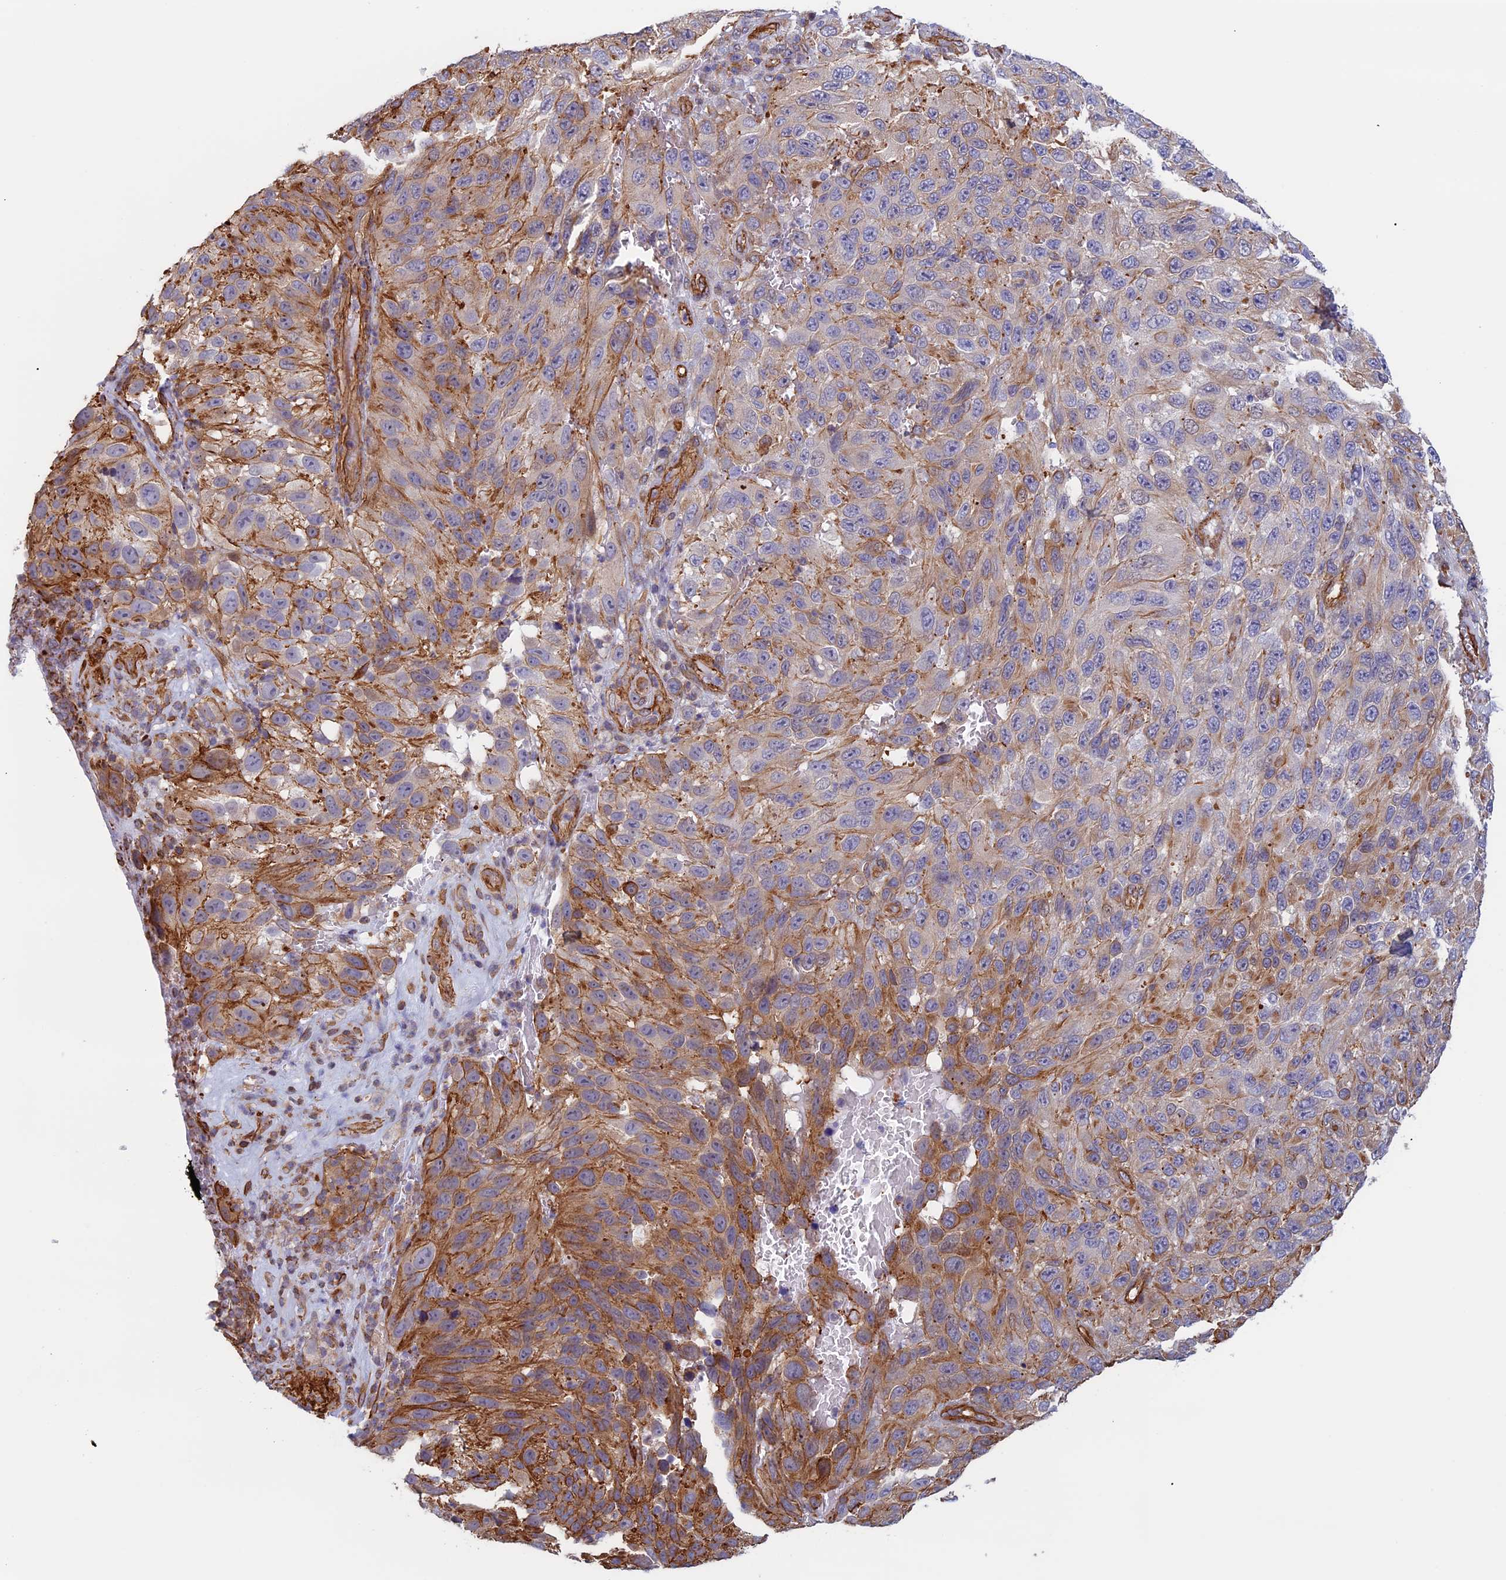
{"staining": {"intensity": "moderate", "quantity": "25%-75%", "location": "cytoplasmic/membranous"}, "tissue": "melanoma", "cell_type": "Tumor cells", "image_type": "cancer", "snomed": [{"axis": "morphology", "description": "Malignant melanoma, NOS"}, {"axis": "topography", "description": "Skin"}], "caption": "A high-resolution photomicrograph shows immunohistochemistry (IHC) staining of melanoma, which reveals moderate cytoplasmic/membranous positivity in about 25%-75% of tumor cells. (Stains: DAB in brown, nuclei in blue, Microscopy: brightfield microscopy at high magnification).", "gene": "ANGPTL2", "patient": {"sex": "female", "age": 96}}